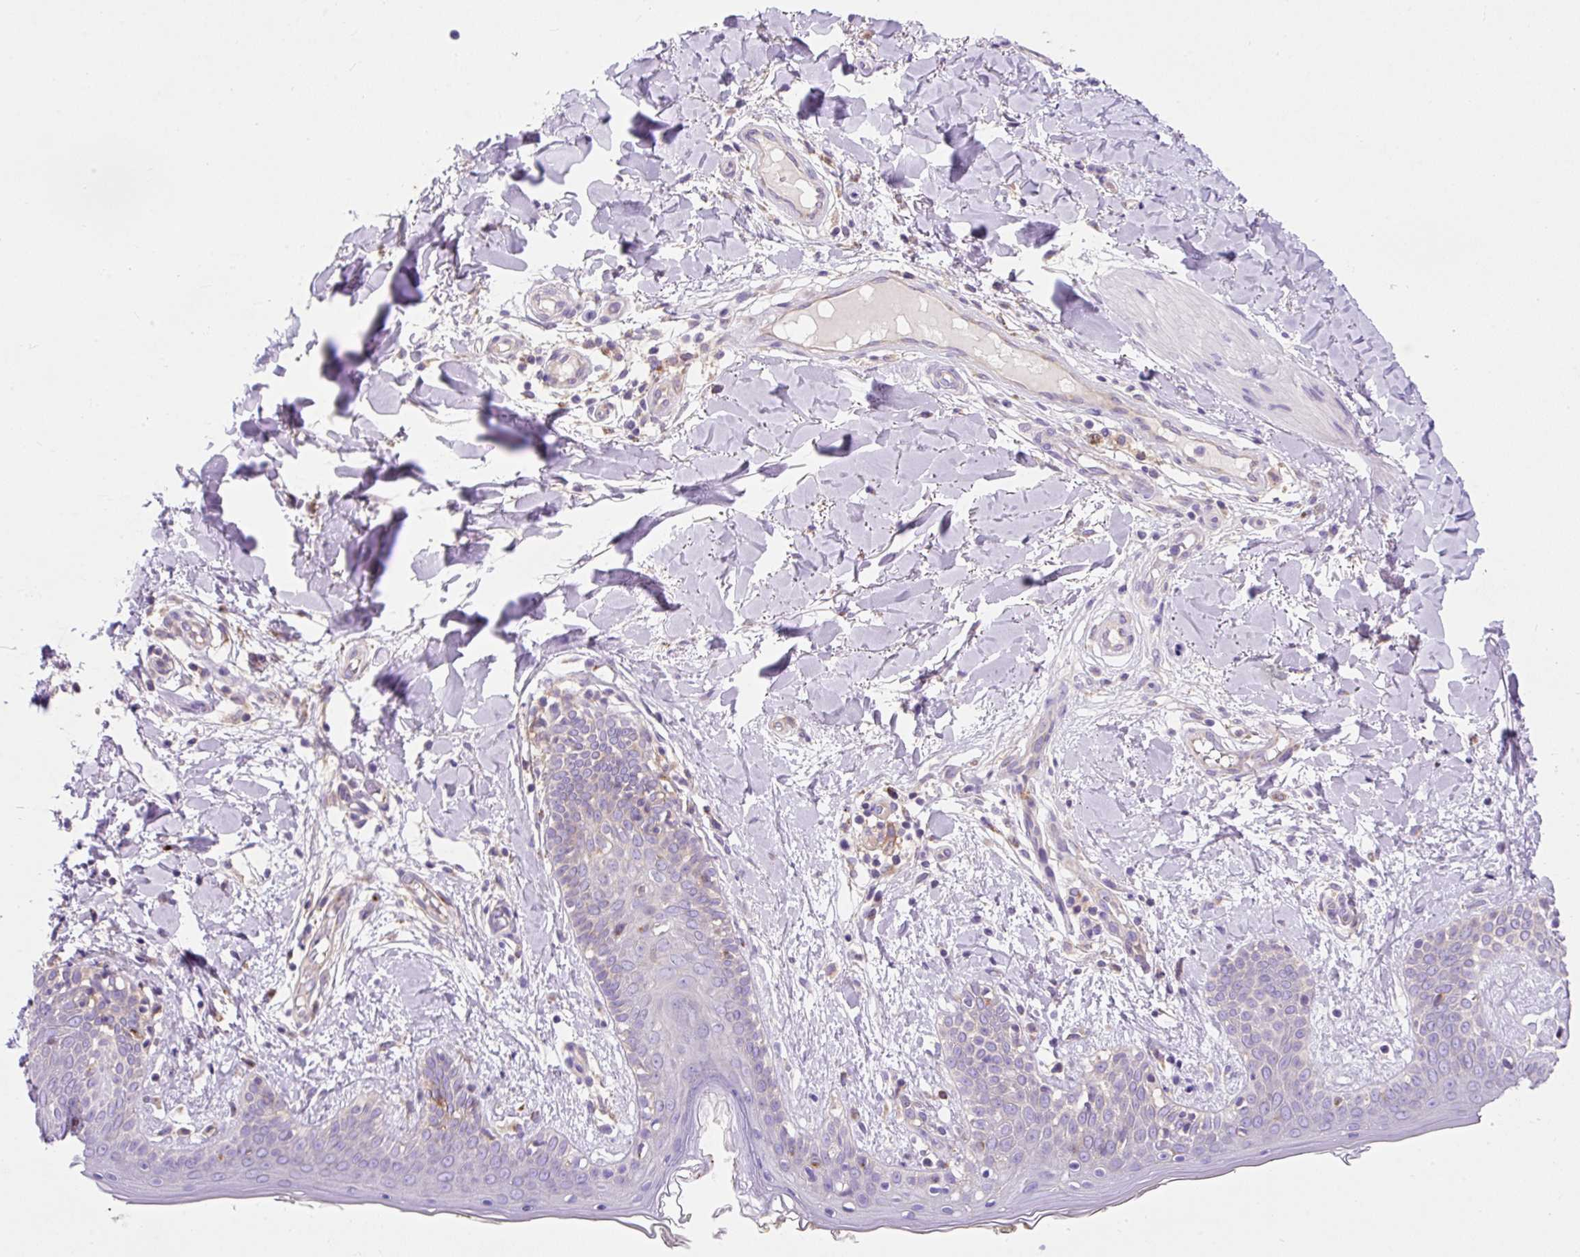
{"staining": {"intensity": "moderate", "quantity": "<25%", "location": "cytoplasmic/membranous"}, "tissue": "skin", "cell_type": "Fibroblasts", "image_type": "normal", "snomed": [{"axis": "morphology", "description": "Normal tissue, NOS"}, {"axis": "topography", "description": "Skin"}], "caption": "Protein staining displays moderate cytoplasmic/membranous positivity in about <25% of fibroblasts in unremarkable skin.", "gene": "OR4K15", "patient": {"sex": "female", "age": 34}}